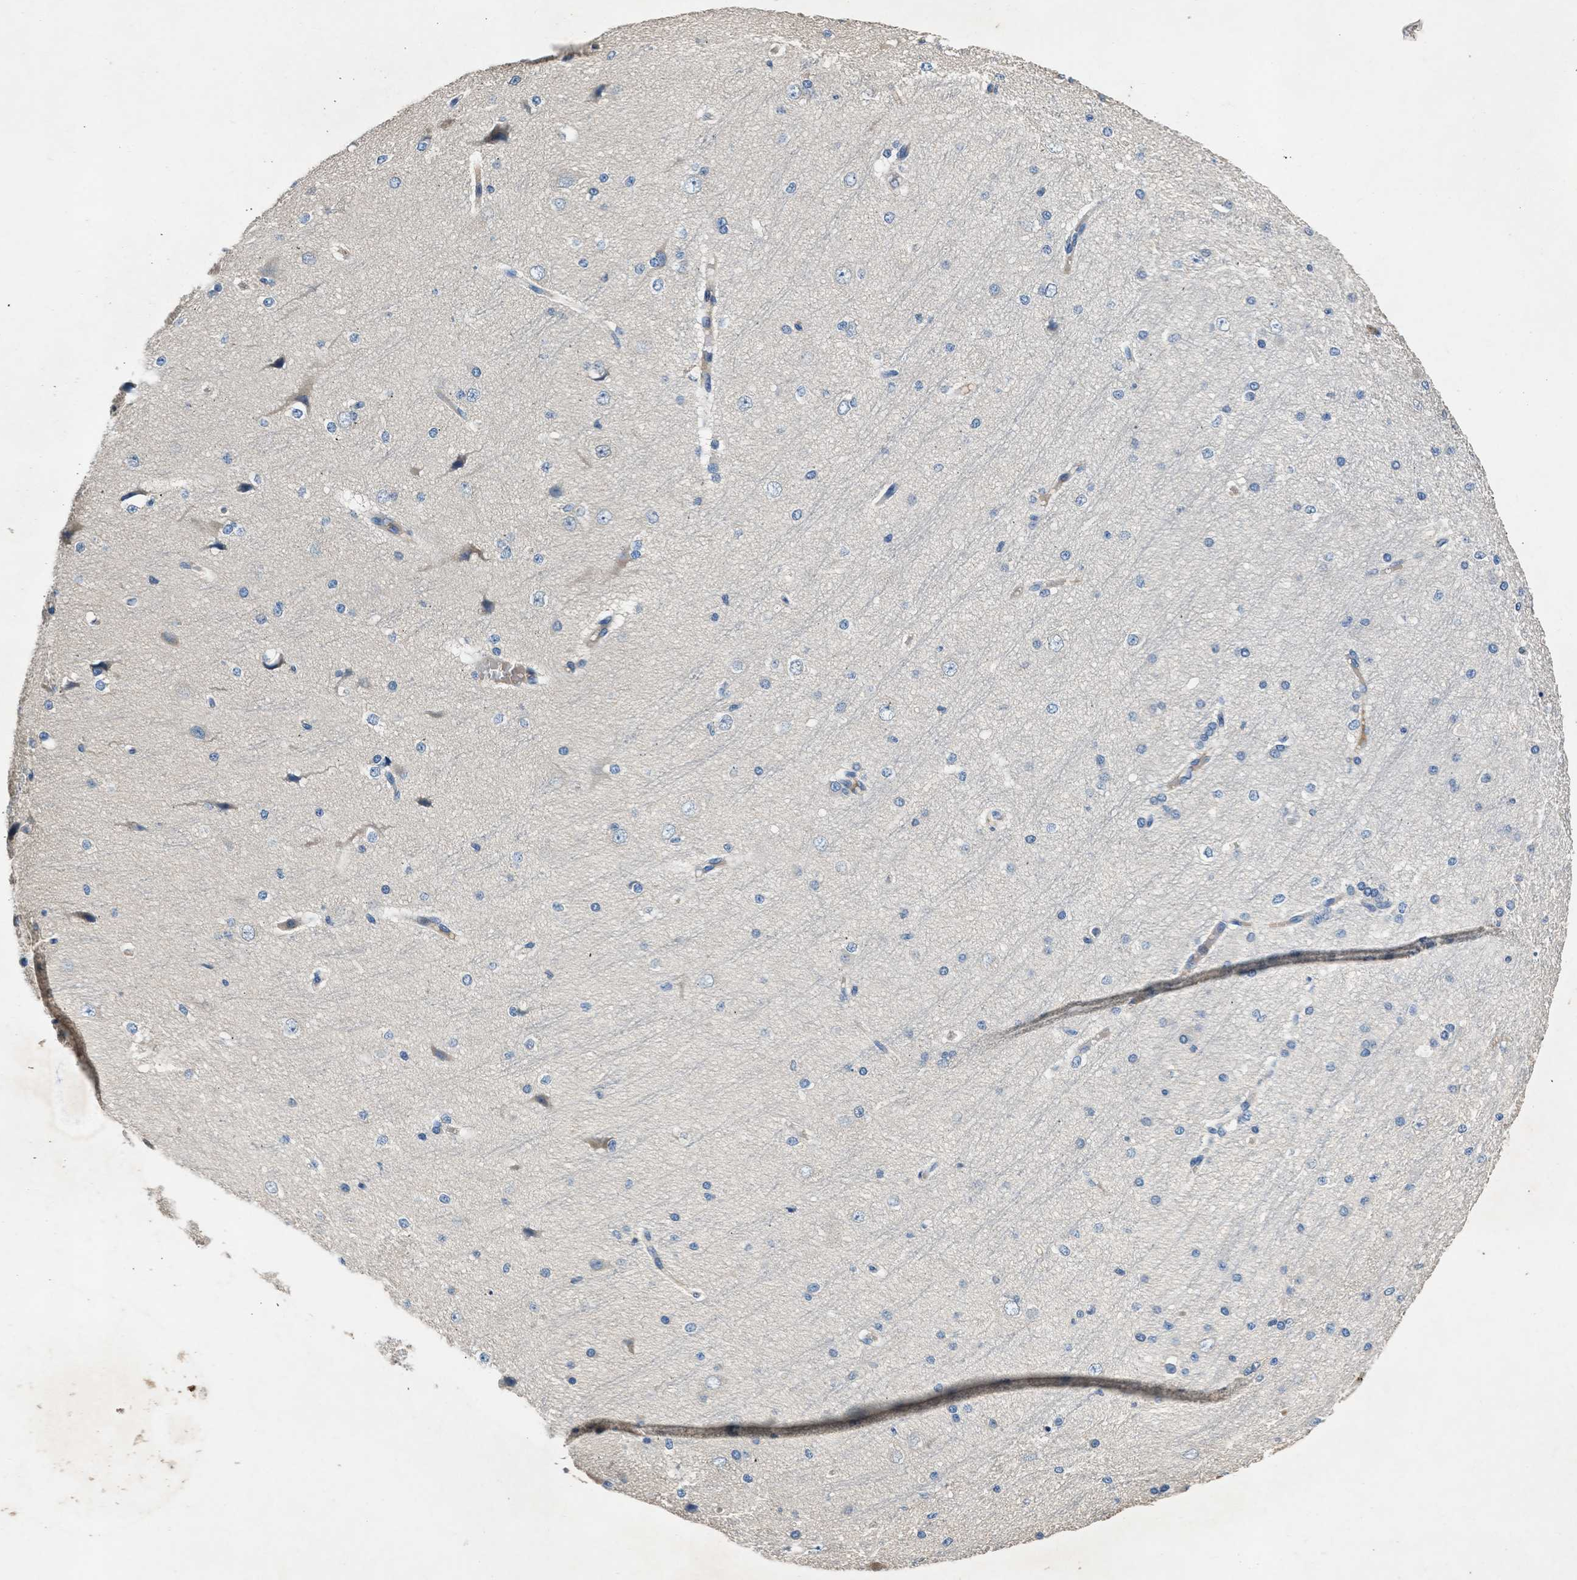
{"staining": {"intensity": "weak", "quantity": "25%-75%", "location": "cytoplasmic/membranous"}, "tissue": "cerebral cortex", "cell_type": "Endothelial cells", "image_type": "normal", "snomed": [{"axis": "morphology", "description": "Normal tissue, NOS"}, {"axis": "morphology", "description": "Developmental malformation"}, {"axis": "topography", "description": "Cerebral cortex"}], "caption": "Cerebral cortex was stained to show a protein in brown. There is low levels of weak cytoplasmic/membranous staining in approximately 25%-75% of endothelial cells. (DAB (3,3'-diaminobenzidine) = brown stain, brightfield microscopy at high magnification).", "gene": "RWDD2B", "patient": {"sex": "female", "age": 30}}